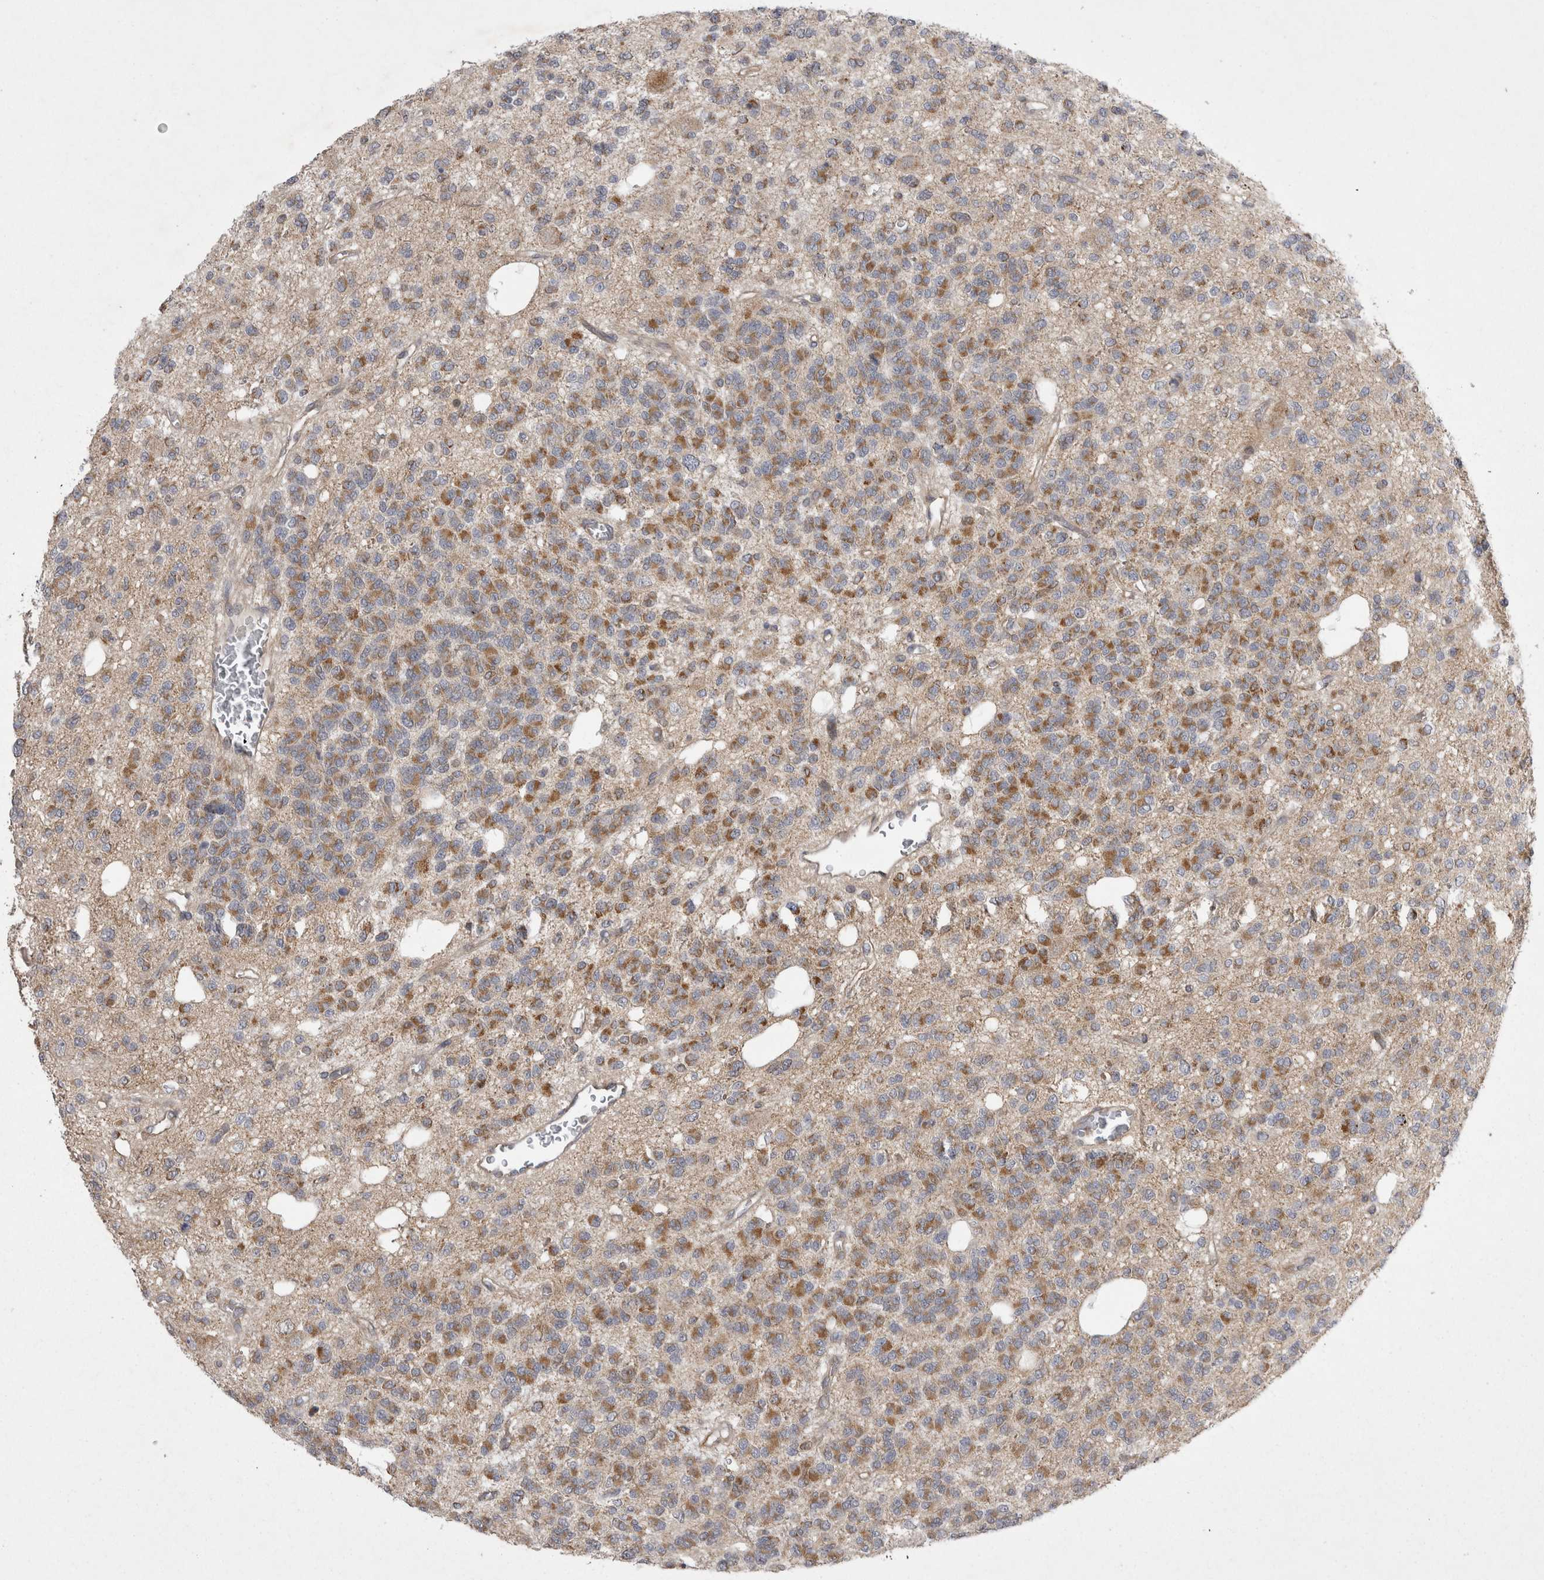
{"staining": {"intensity": "moderate", "quantity": "25%-75%", "location": "cytoplasmic/membranous"}, "tissue": "glioma", "cell_type": "Tumor cells", "image_type": "cancer", "snomed": [{"axis": "morphology", "description": "Glioma, malignant, Low grade"}, {"axis": "topography", "description": "Brain"}], "caption": "Immunohistochemical staining of human malignant glioma (low-grade) shows medium levels of moderate cytoplasmic/membranous protein expression in approximately 25%-75% of tumor cells. (brown staining indicates protein expression, while blue staining denotes nuclei).", "gene": "TSPOAP1", "patient": {"sex": "male", "age": 38}}